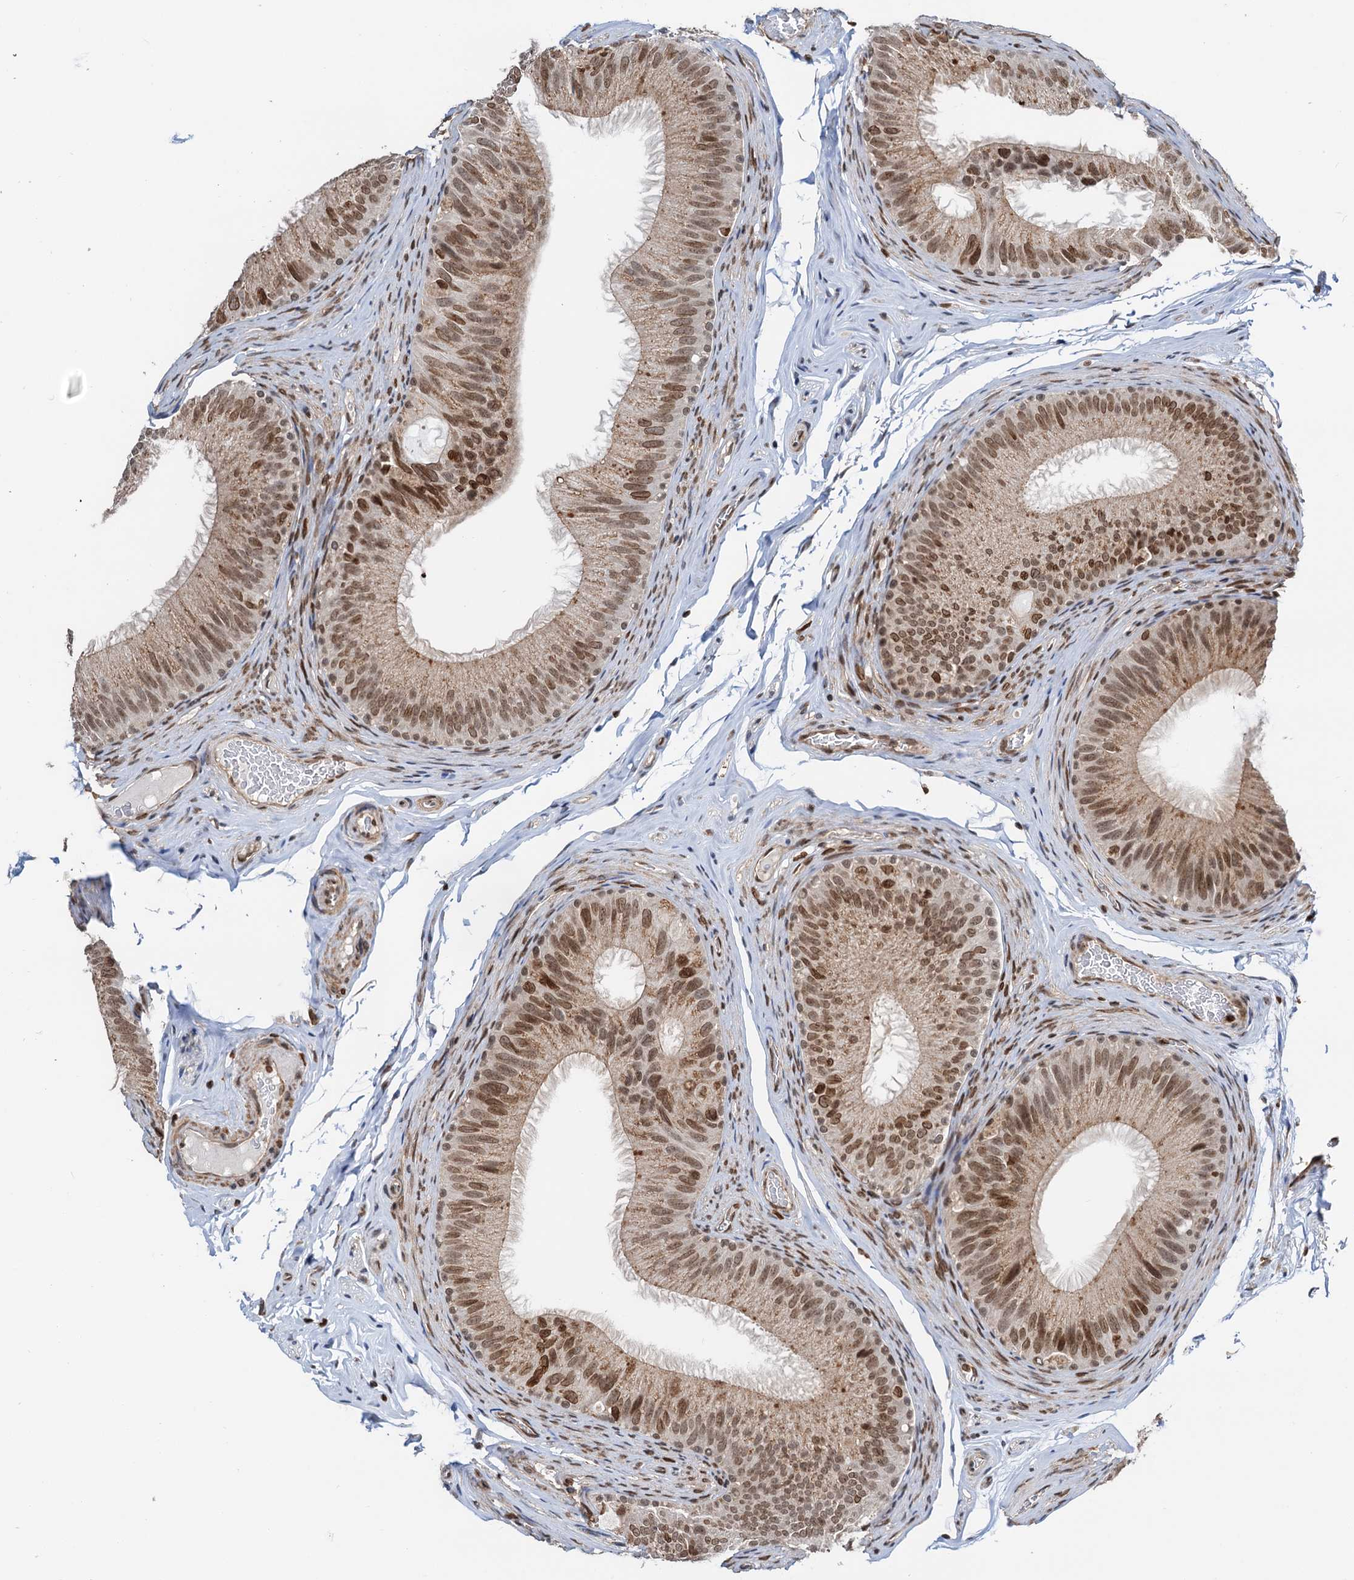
{"staining": {"intensity": "moderate", "quantity": ">75%", "location": "nuclear"}, "tissue": "epididymis", "cell_type": "Glandular cells", "image_type": "normal", "snomed": [{"axis": "morphology", "description": "Normal tissue, NOS"}, {"axis": "topography", "description": "Epididymis"}], "caption": "High-power microscopy captured an immunohistochemistry (IHC) histopathology image of unremarkable epididymis, revealing moderate nuclear positivity in approximately >75% of glandular cells.", "gene": "ZC3H13", "patient": {"sex": "male", "age": 34}}